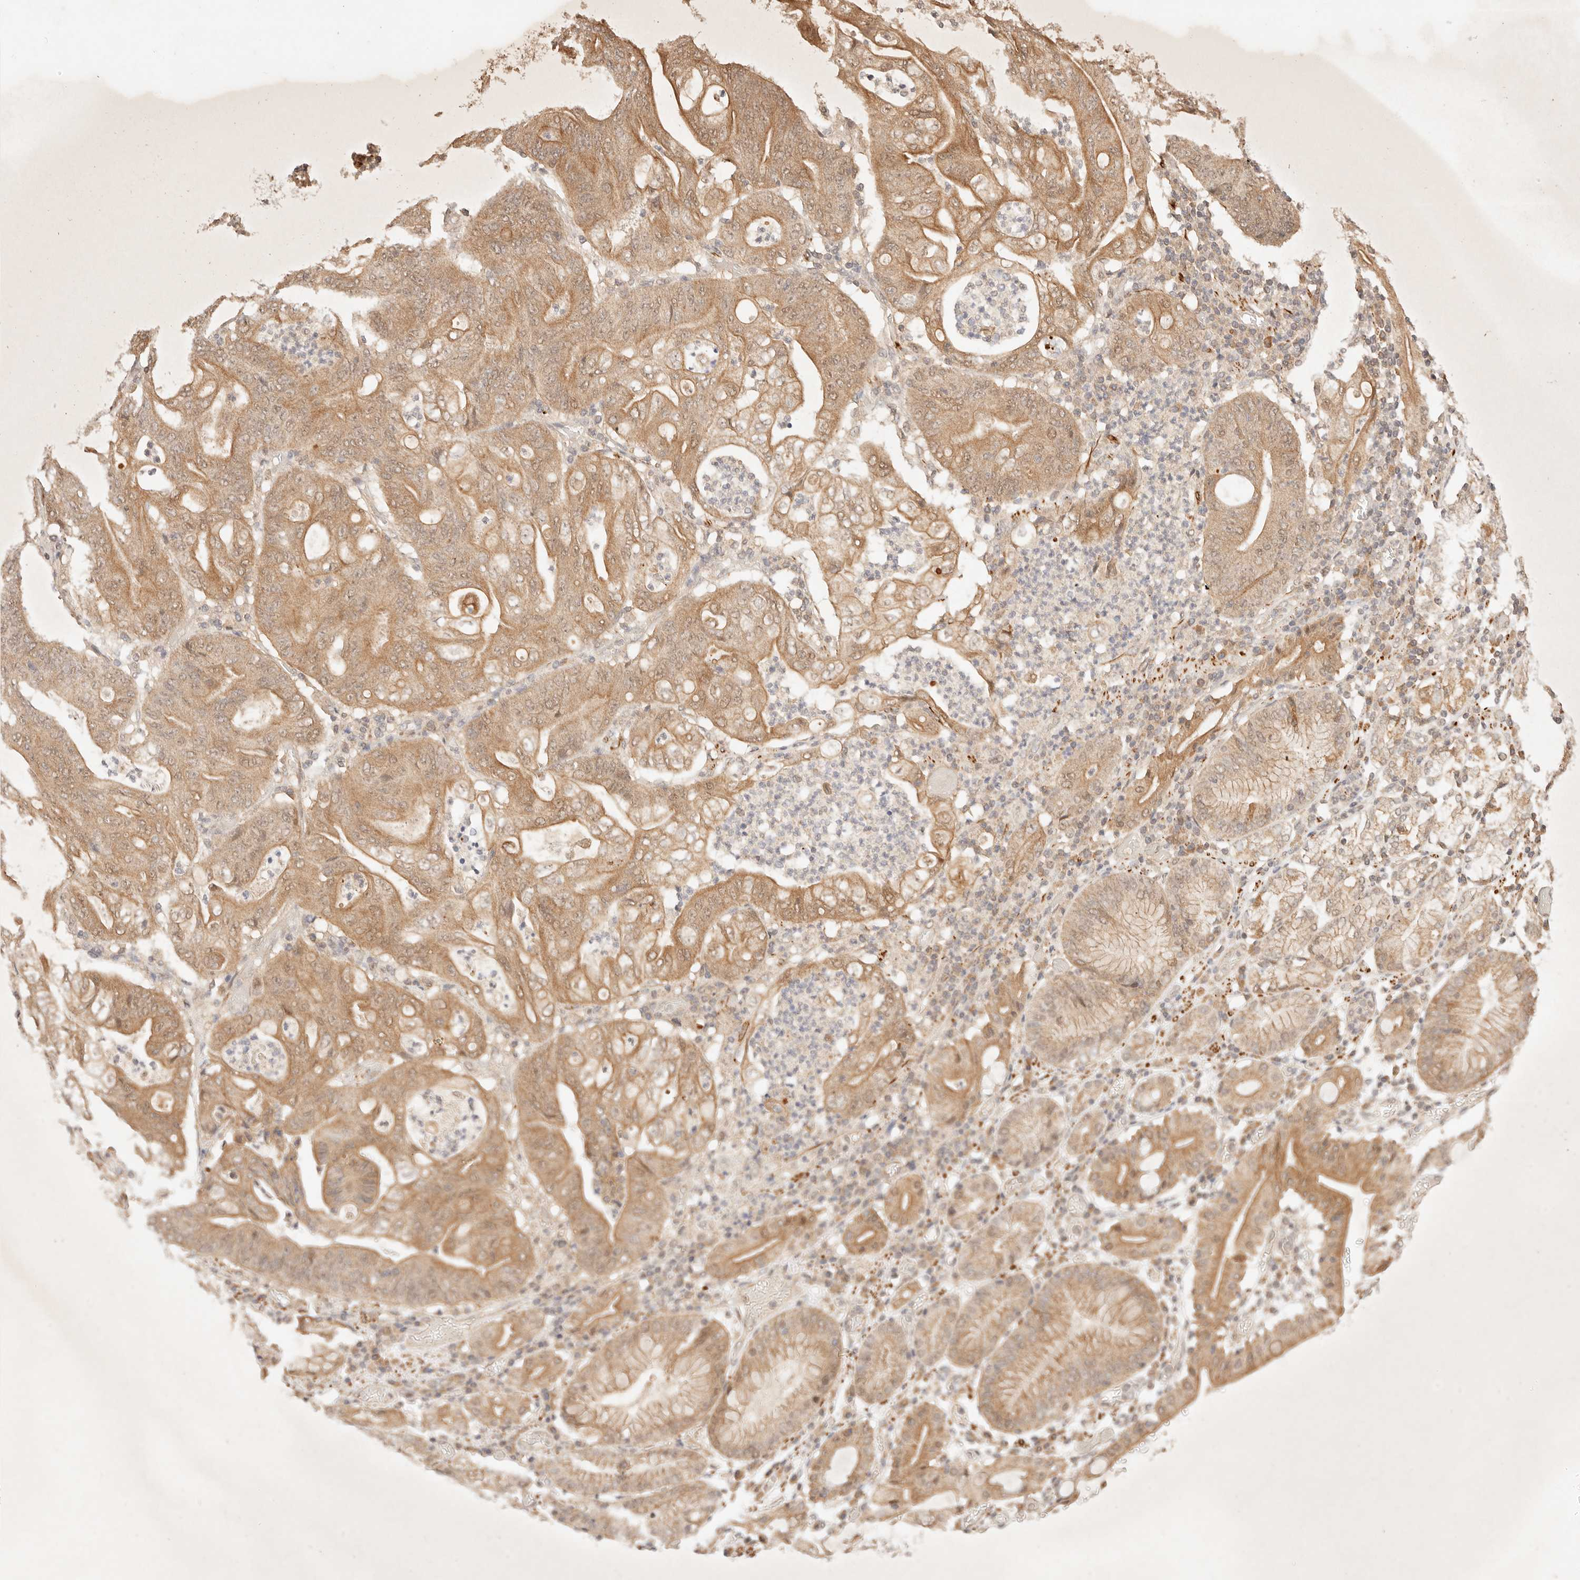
{"staining": {"intensity": "moderate", "quantity": ">75%", "location": "cytoplasmic/membranous"}, "tissue": "stomach cancer", "cell_type": "Tumor cells", "image_type": "cancer", "snomed": [{"axis": "morphology", "description": "Adenocarcinoma, NOS"}, {"axis": "topography", "description": "Stomach"}], "caption": "DAB immunohistochemical staining of human stomach cancer exhibits moderate cytoplasmic/membranous protein staining in about >75% of tumor cells.", "gene": "TRIM11", "patient": {"sex": "female", "age": 73}}